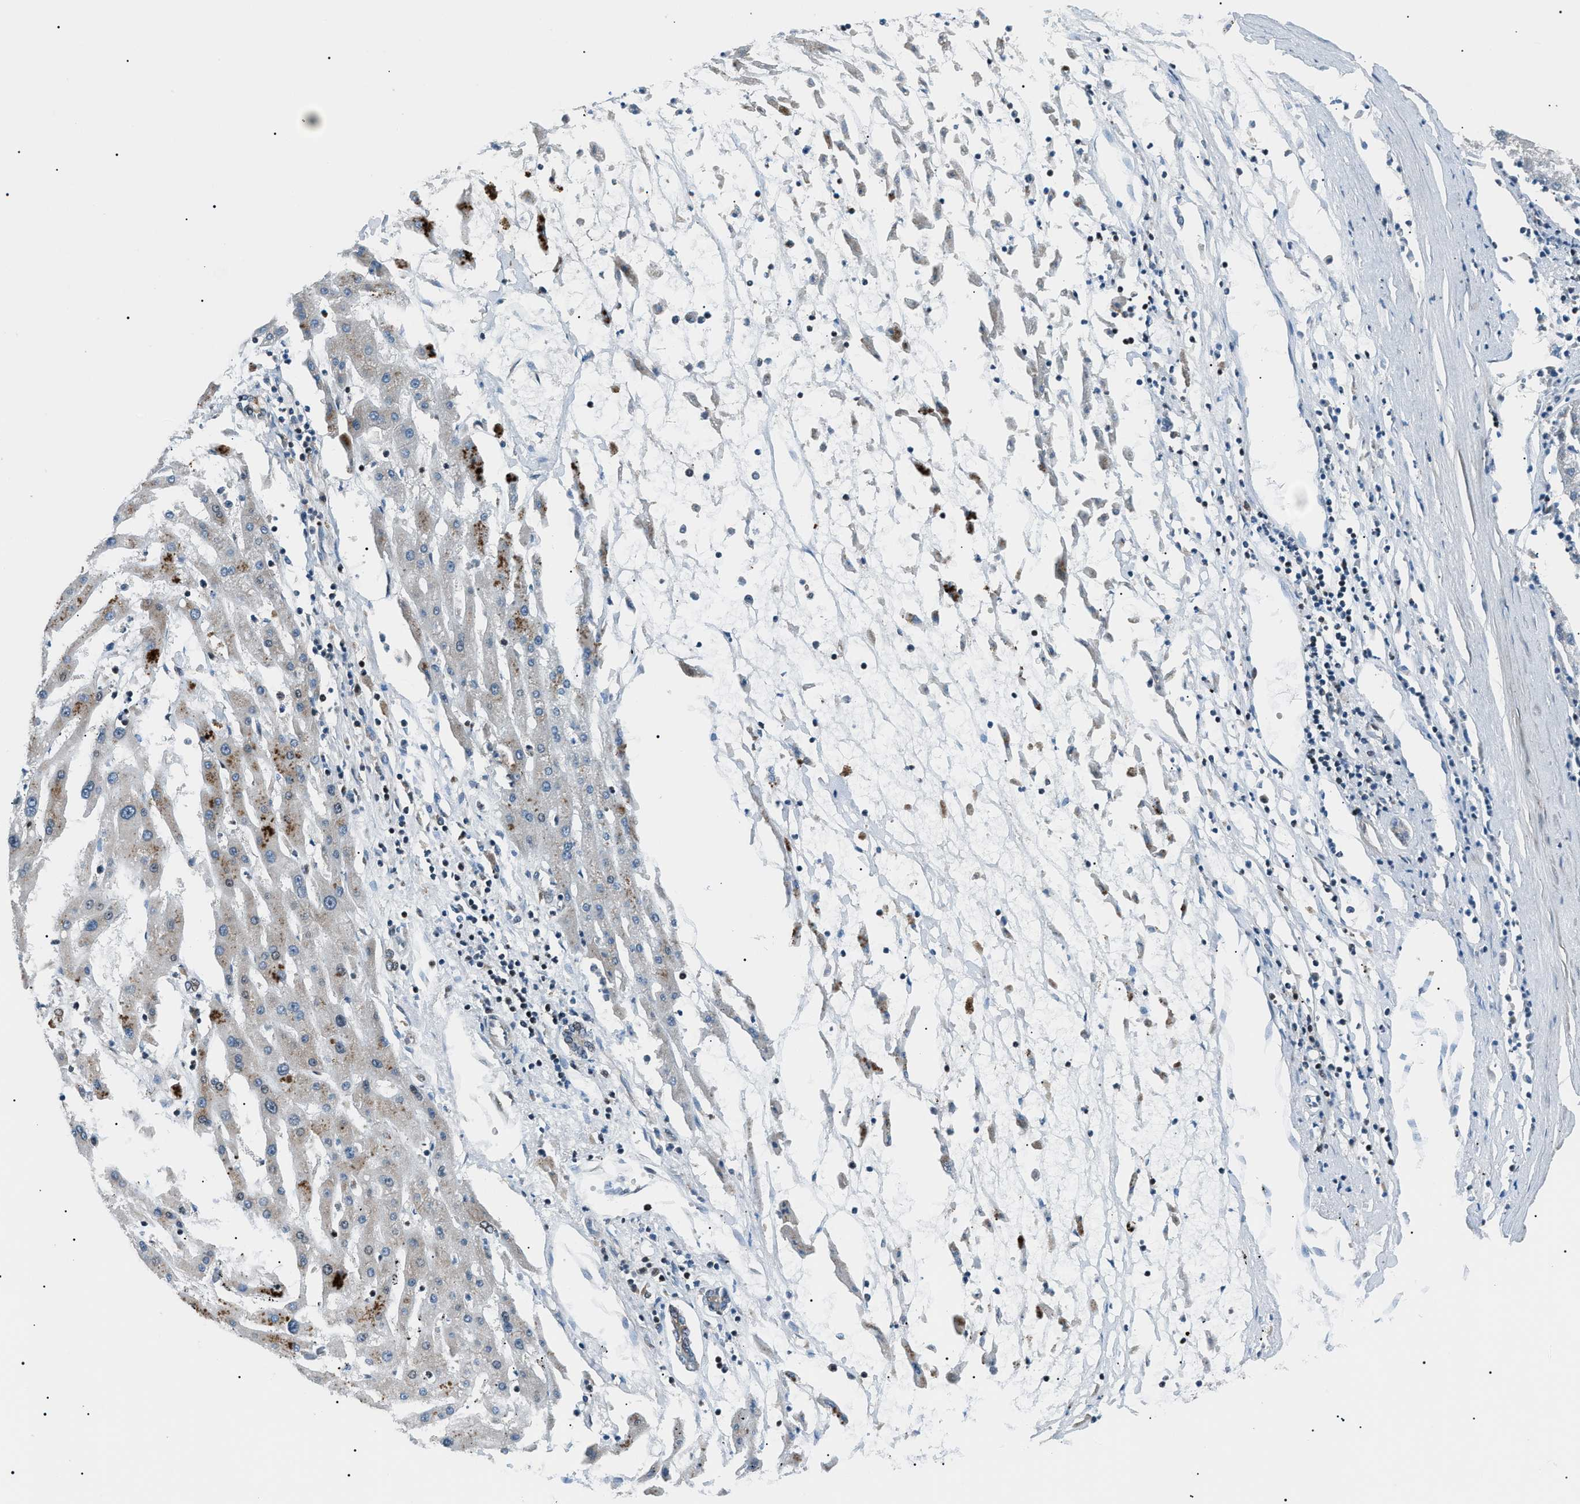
{"staining": {"intensity": "weak", "quantity": "<25%", "location": "nuclear"}, "tissue": "liver cancer", "cell_type": "Tumor cells", "image_type": "cancer", "snomed": [{"axis": "morphology", "description": "Carcinoma, Hepatocellular, NOS"}, {"axis": "topography", "description": "Liver"}], "caption": "There is no significant expression in tumor cells of hepatocellular carcinoma (liver).", "gene": "PRKX", "patient": {"sex": "male", "age": 72}}